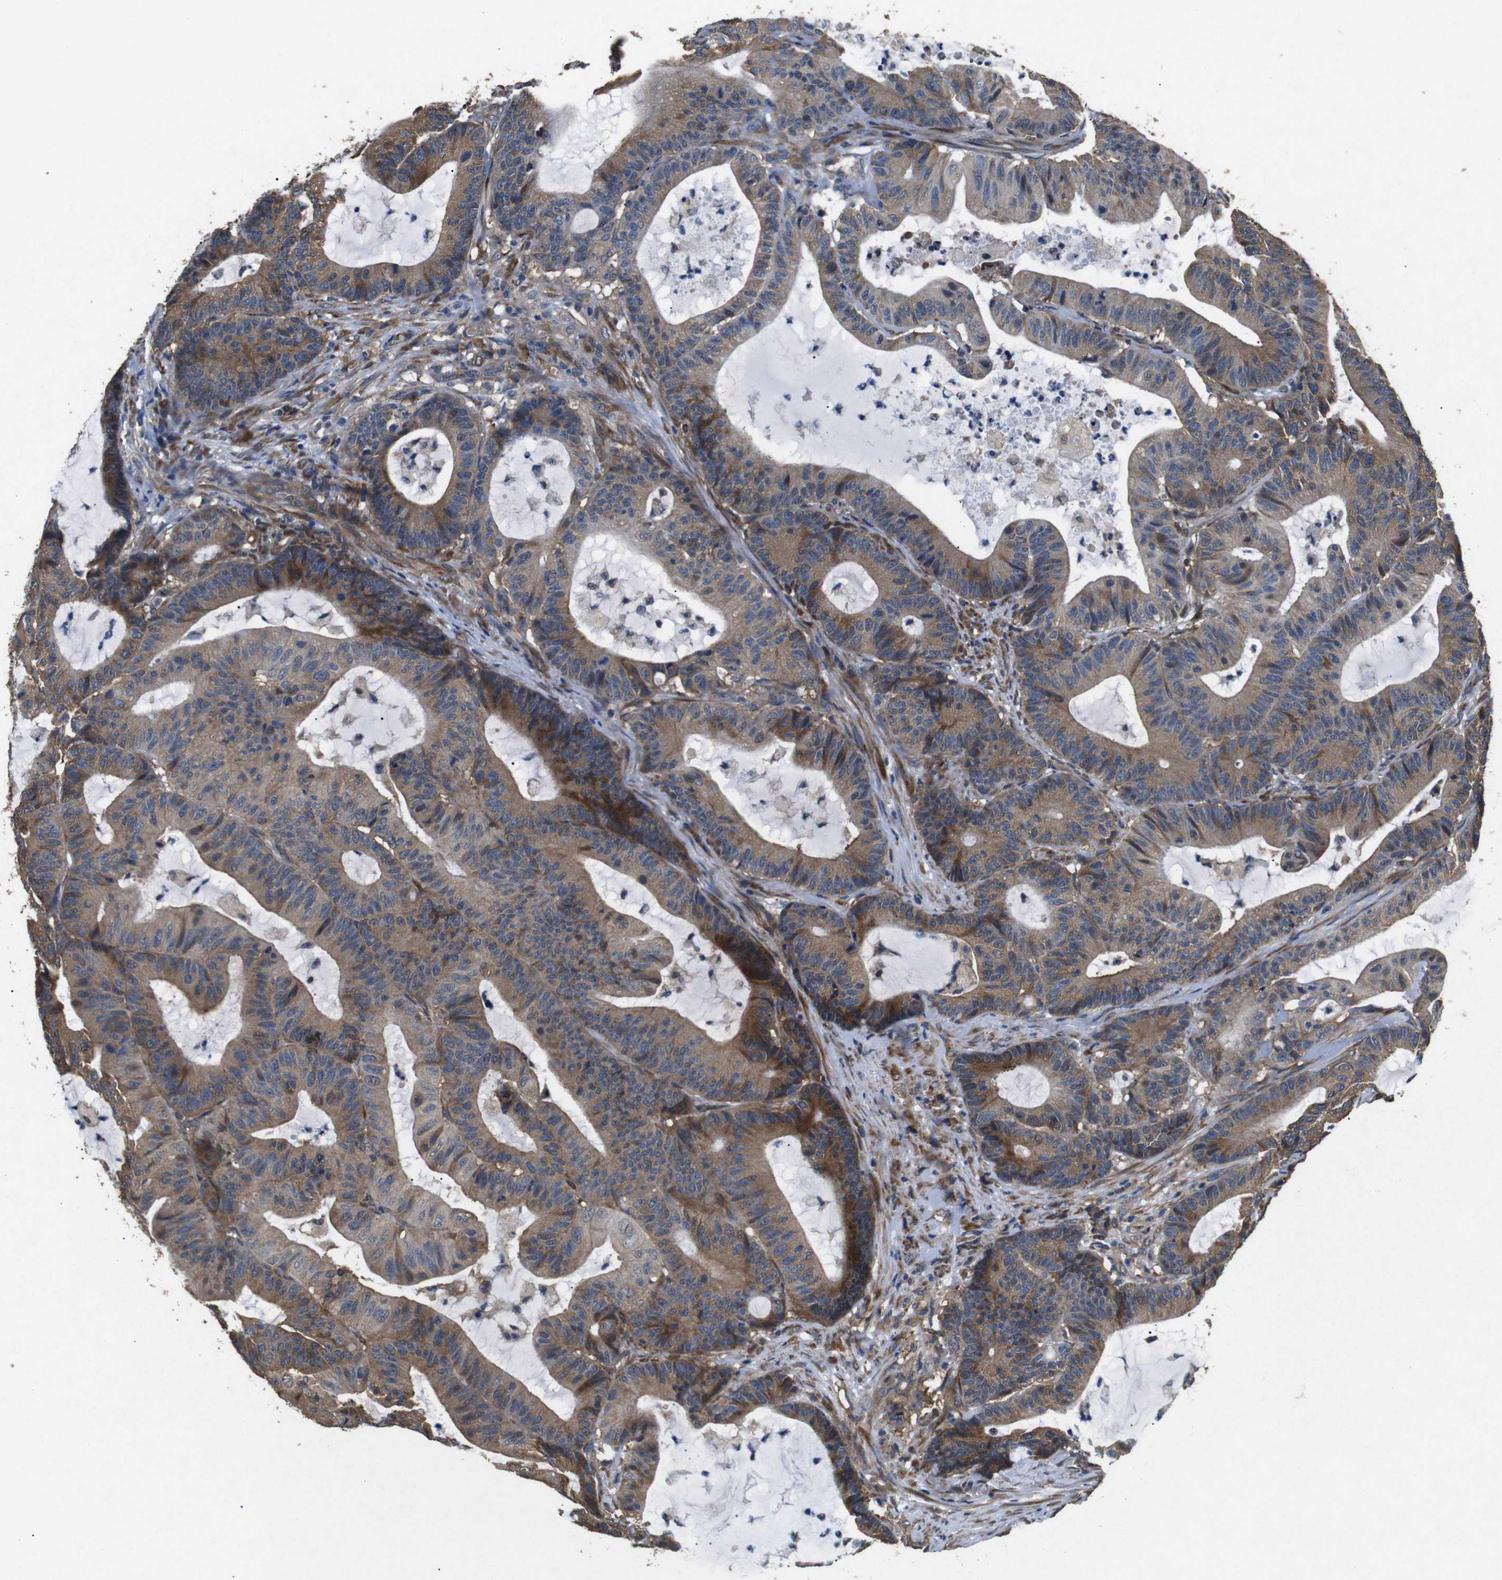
{"staining": {"intensity": "moderate", "quantity": ">75%", "location": "cytoplasmic/membranous"}, "tissue": "colorectal cancer", "cell_type": "Tumor cells", "image_type": "cancer", "snomed": [{"axis": "morphology", "description": "Adenocarcinoma, NOS"}, {"axis": "topography", "description": "Colon"}], "caption": "Colorectal cancer (adenocarcinoma) stained with DAB immunohistochemistry exhibits medium levels of moderate cytoplasmic/membranous expression in approximately >75% of tumor cells. (DAB (3,3'-diaminobenzidine) = brown stain, brightfield microscopy at high magnification).", "gene": "BNIP3", "patient": {"sex": "female", "age": 84}}